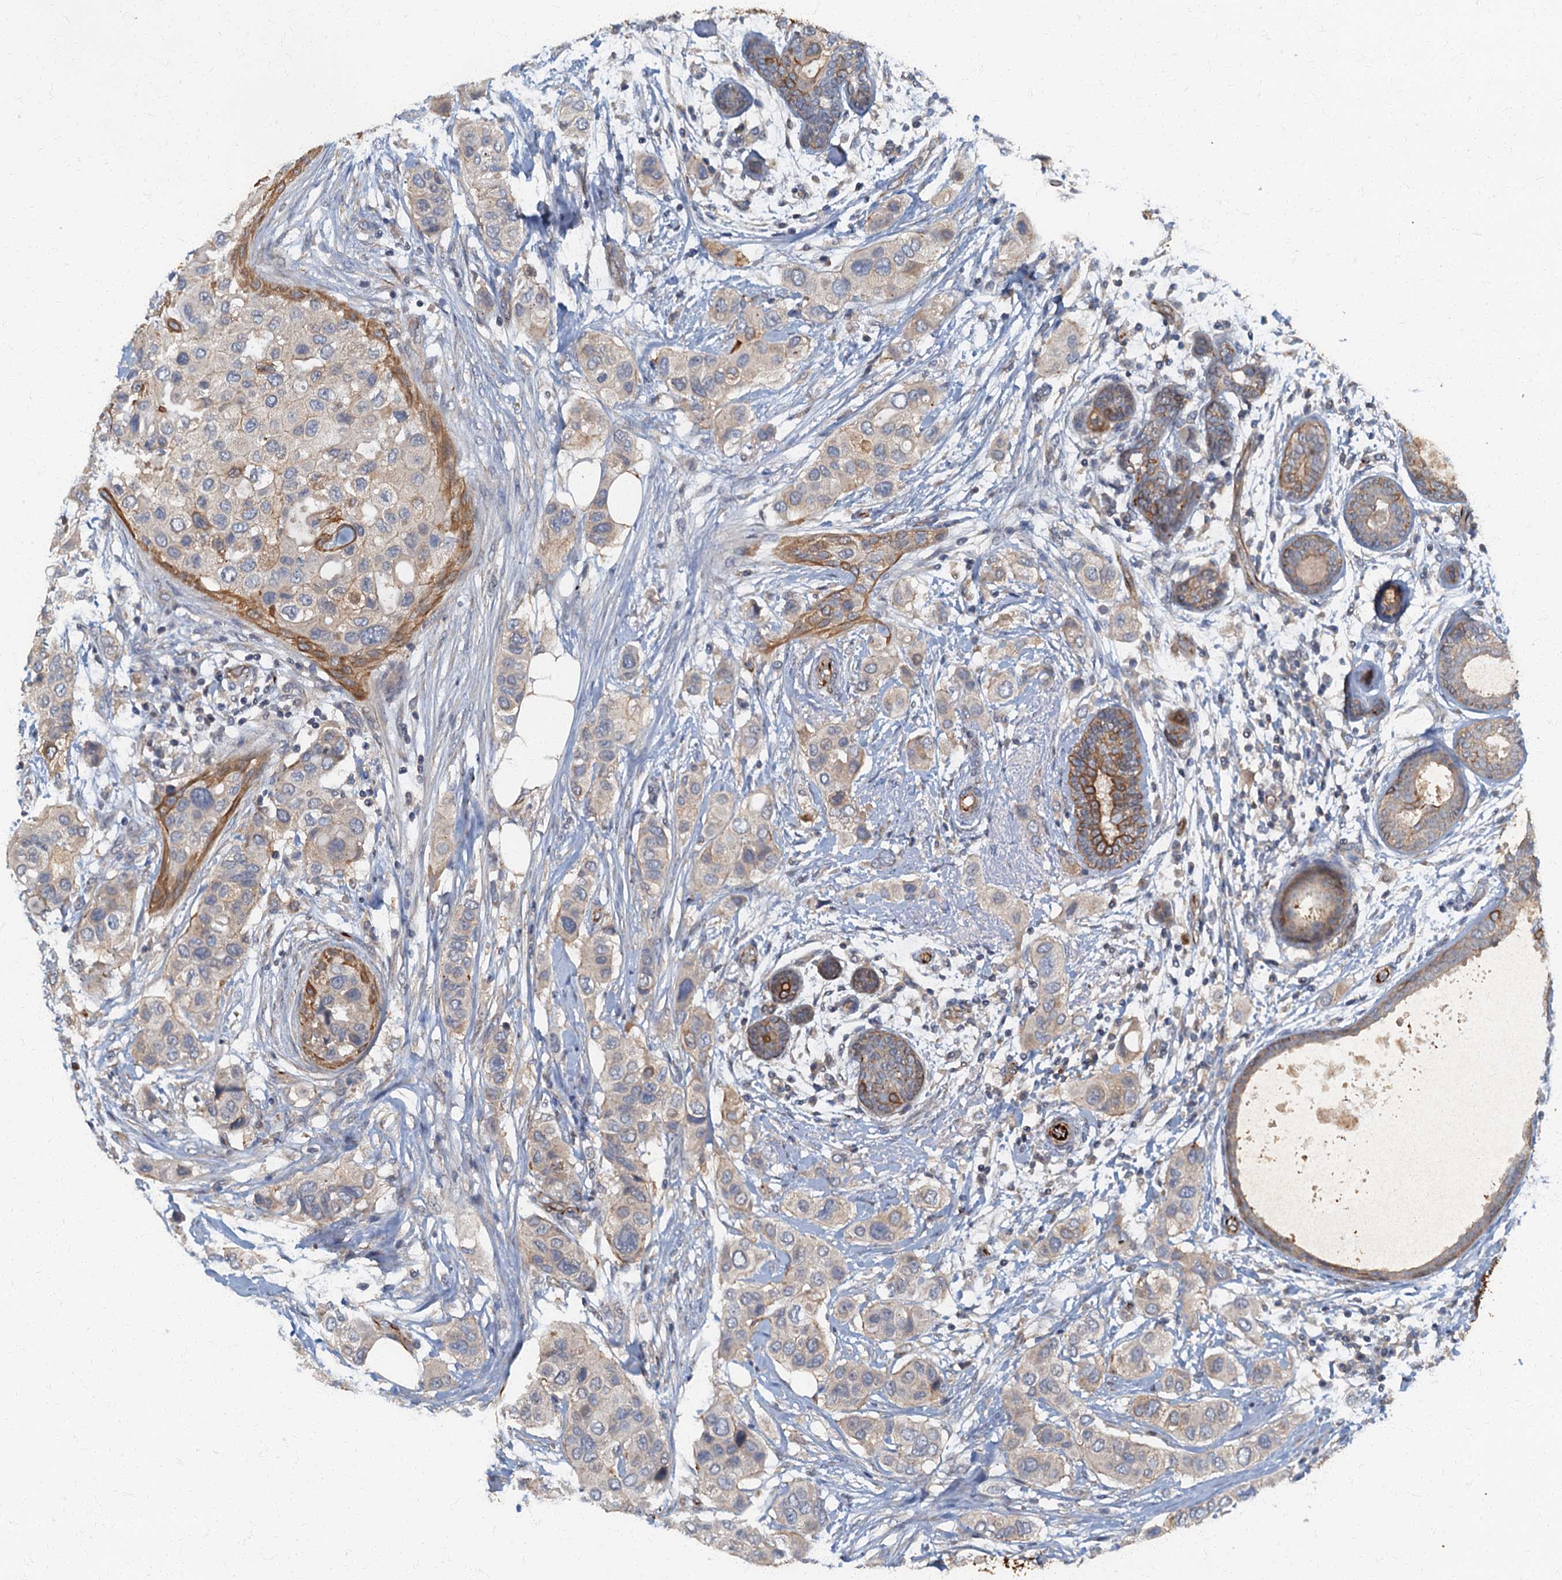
{"staining": {"intensity": "negative", "quantity": "none", "location": "none"}, "tissue": "breast cancer", "cell_type": "Tumor cells", "image_type": "cancer", "snomed": [{"axis": "morphology", "description": "Lobular carcinoma"}, {"axis": "topography", "description": "Breast"}], "caption": "This histopathology image is of breast cancer (lobular carcinoma) stained with immunohistochemistry (IHC) to label a protein in brown with the nuclei are counter-stained blue. There is no positivity in tumor cells.", "gene": "ARL11", "patient": {"sex": "female", "age": 51}}